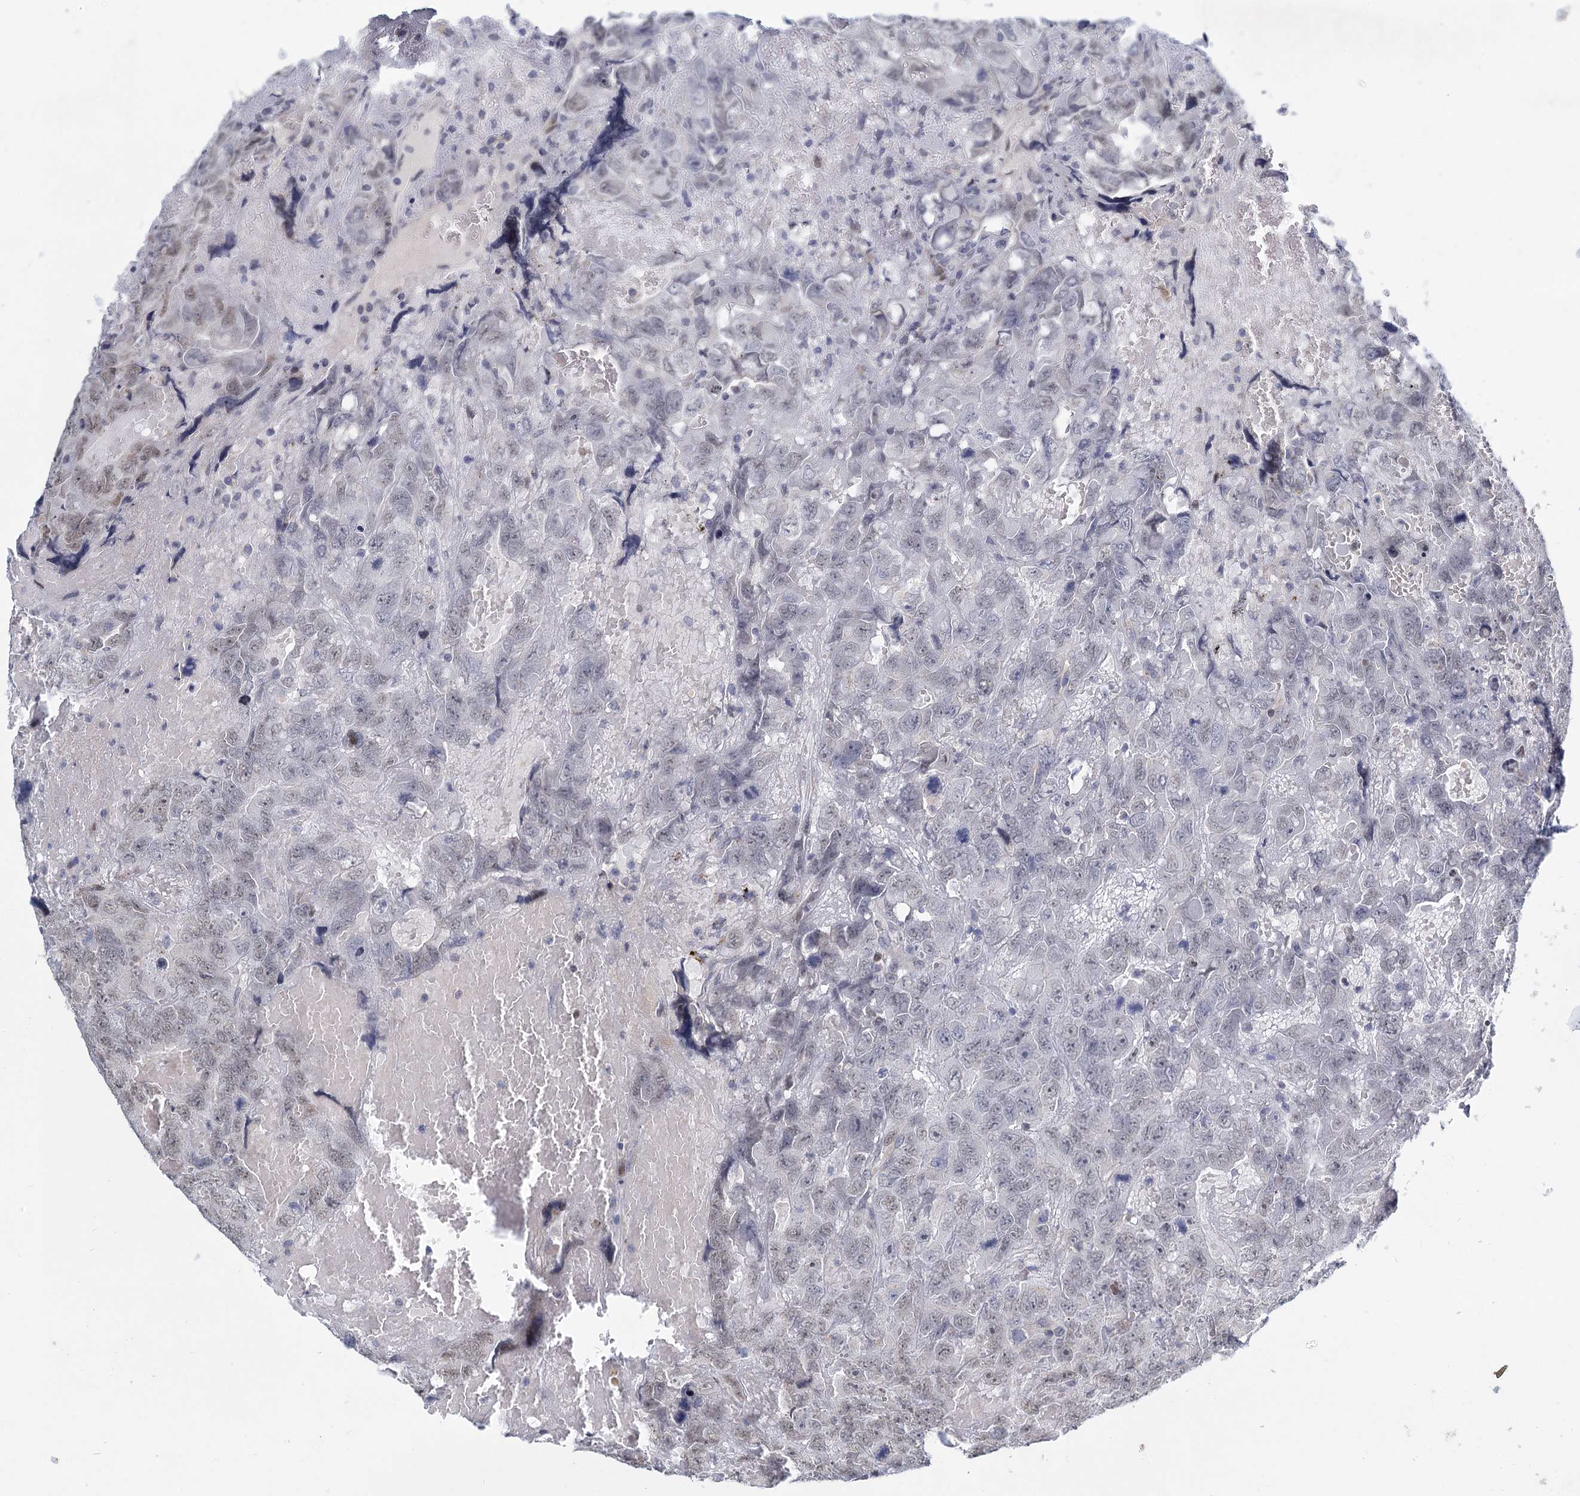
{"staining": {"intensity": "negative", "quantity": "none", "location": "none"}, "tissue": "testis cancer", "cell_type": "Tumor cells", "image_type": "cancer", "snomed": [{"axis": "morphology", "description": "Carcinoma, Embryonal, NOS"}, {"axis": "topography", "description": "Testis"}], "caption": "Embryonal carcinoma (testis) was stained to show a protein in brown. There is no significant staining in tumor cells.", "gene": "STAP1", "patient": {"sex": "male", "age": 45}}